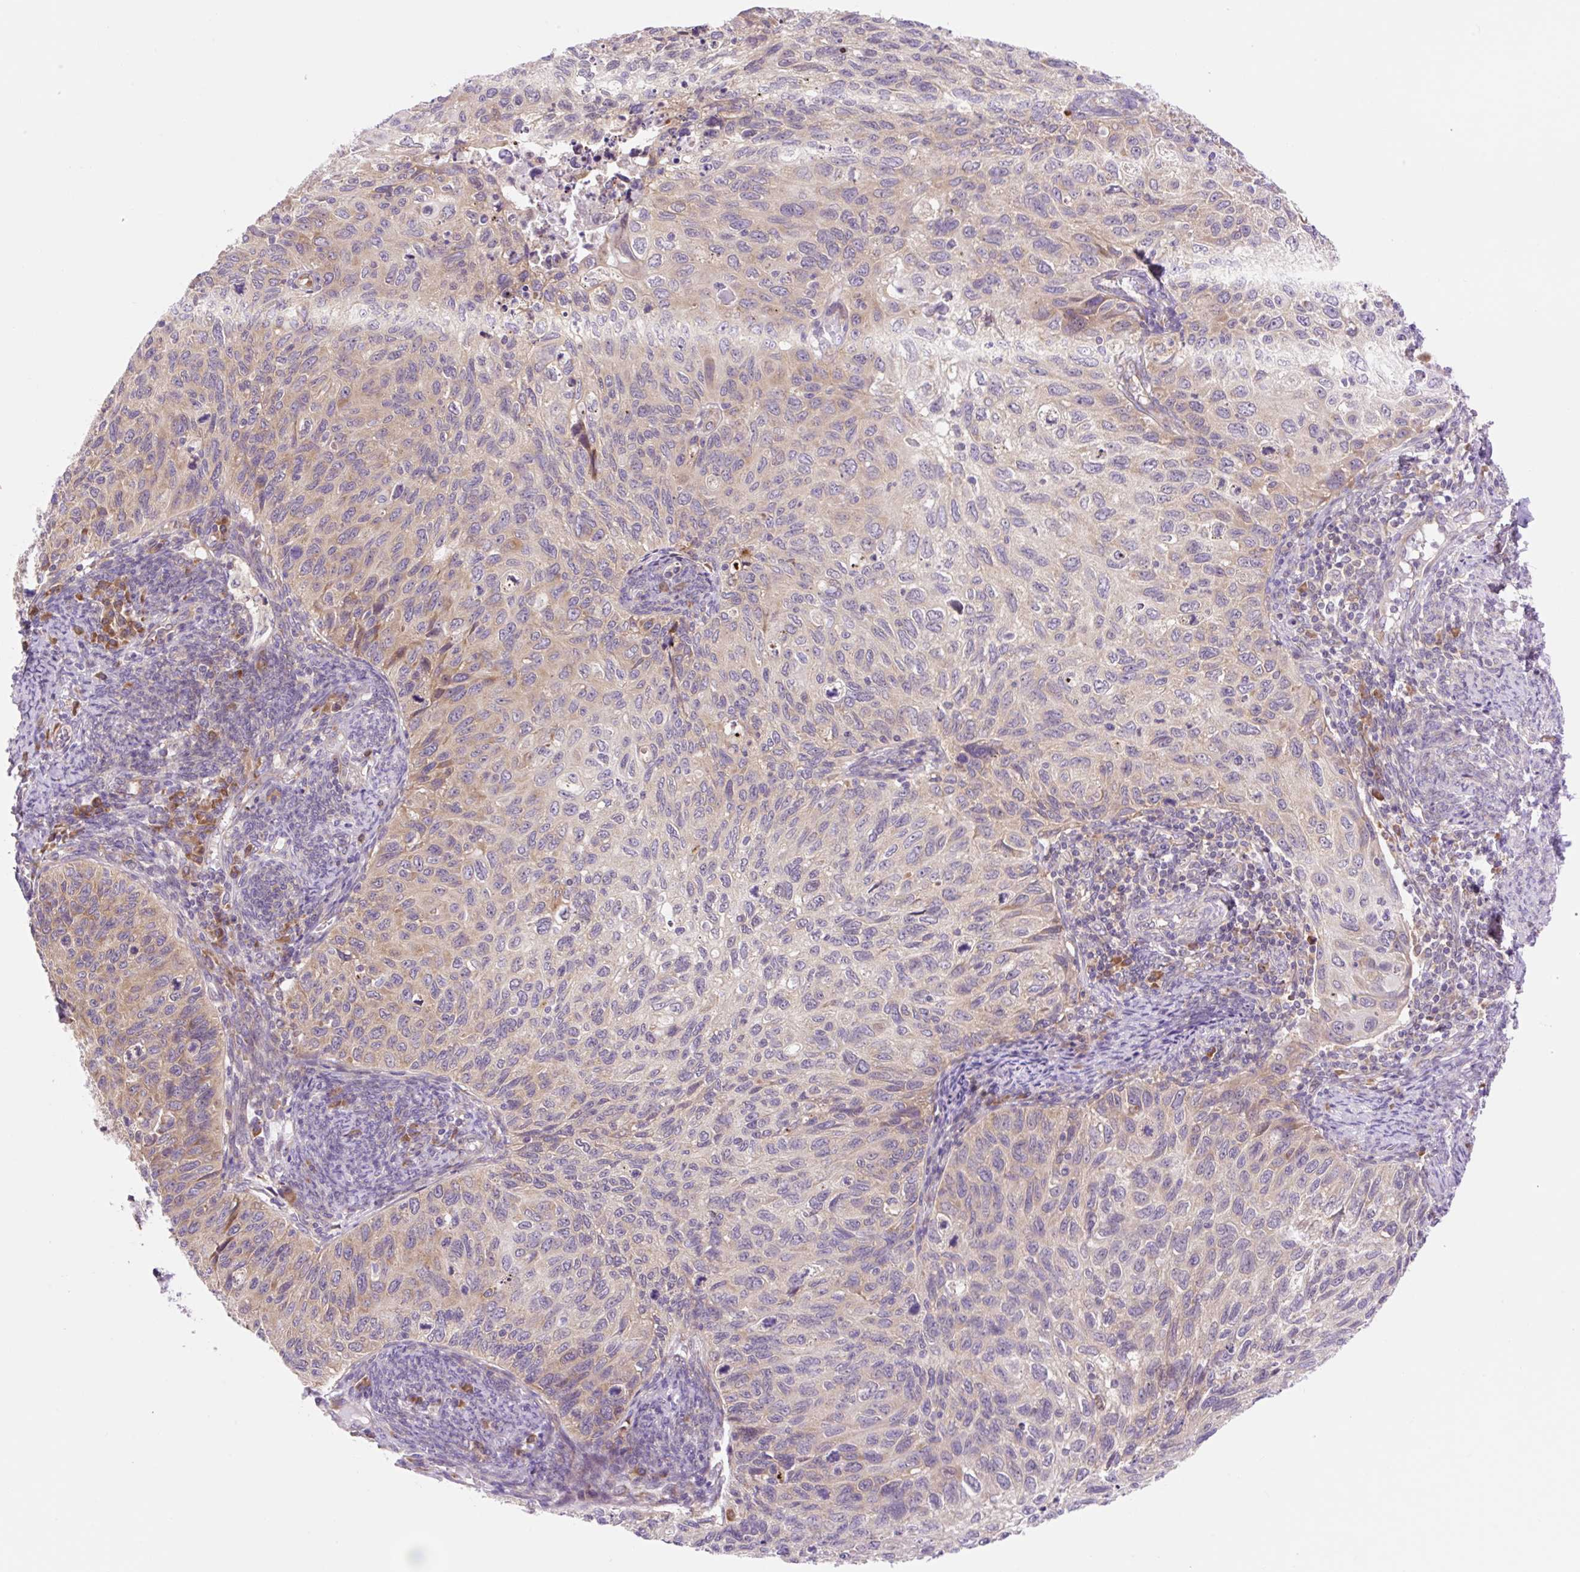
{"staining": {"intensity": "weak", "quantity": "25%-75%", "location": "cytoplasmic/membranous"}, "tissue": "cervical cancer", "cell_type": "Tumor cells", "image_type": "cancer", "snomed": [{"axis": "morphology", "description": "Squamous cell carcinoma, NOS"}, {"axis": "topography", "description": "Cervix"}], "caption": "Immunohistochemistry of cervical cancer displays low levels of weak cytoplasmic/membranous staining in approximately 25%-75% of tumor cells. (DAB IHC, brown staining for protein, blue staining for nuclei).", "gene": "GPR45", "patient": {"sex": "female", "age": 70}}